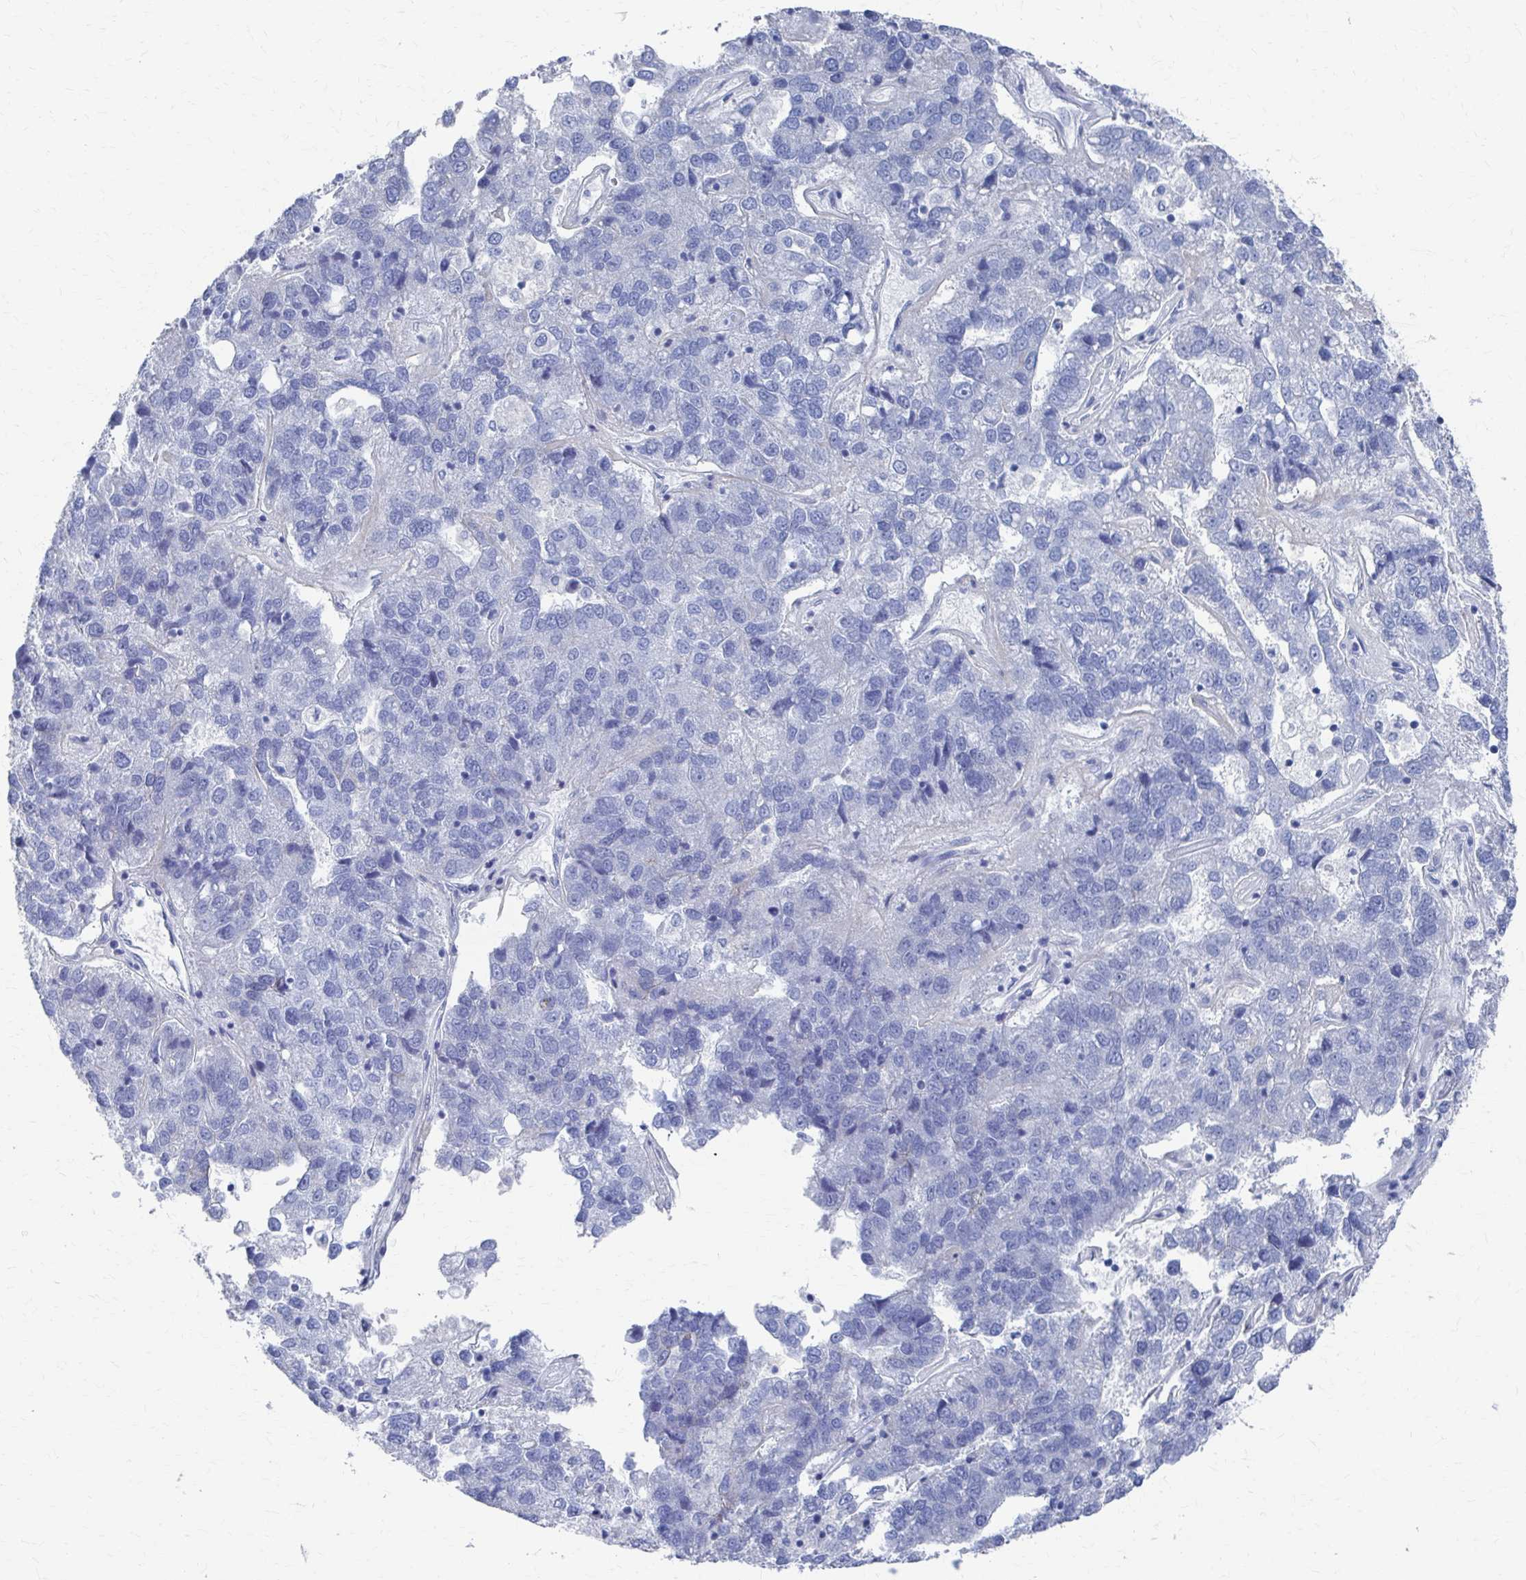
{"staining": {"intensity": "negative", "quantity": "none", "location": "none"}, "tissue": "pancreatic cancer", "cell_type": "Tumor cells", "image_type": "cancer", "snomed": [{"axis": "morphology", "description": "Adenocarcinoma, NOS"}, {"axis": "topography", "description": "Pancreas"}], "caption": "IHC histopathology image of neoplastic tissue: human adenocarcinoma (pancreatic) stained with DAB exhibits no significant protein expression in tumor cells.", "gene": "PLEKHG7", "patient": {"sex": "female", "age": 61}}